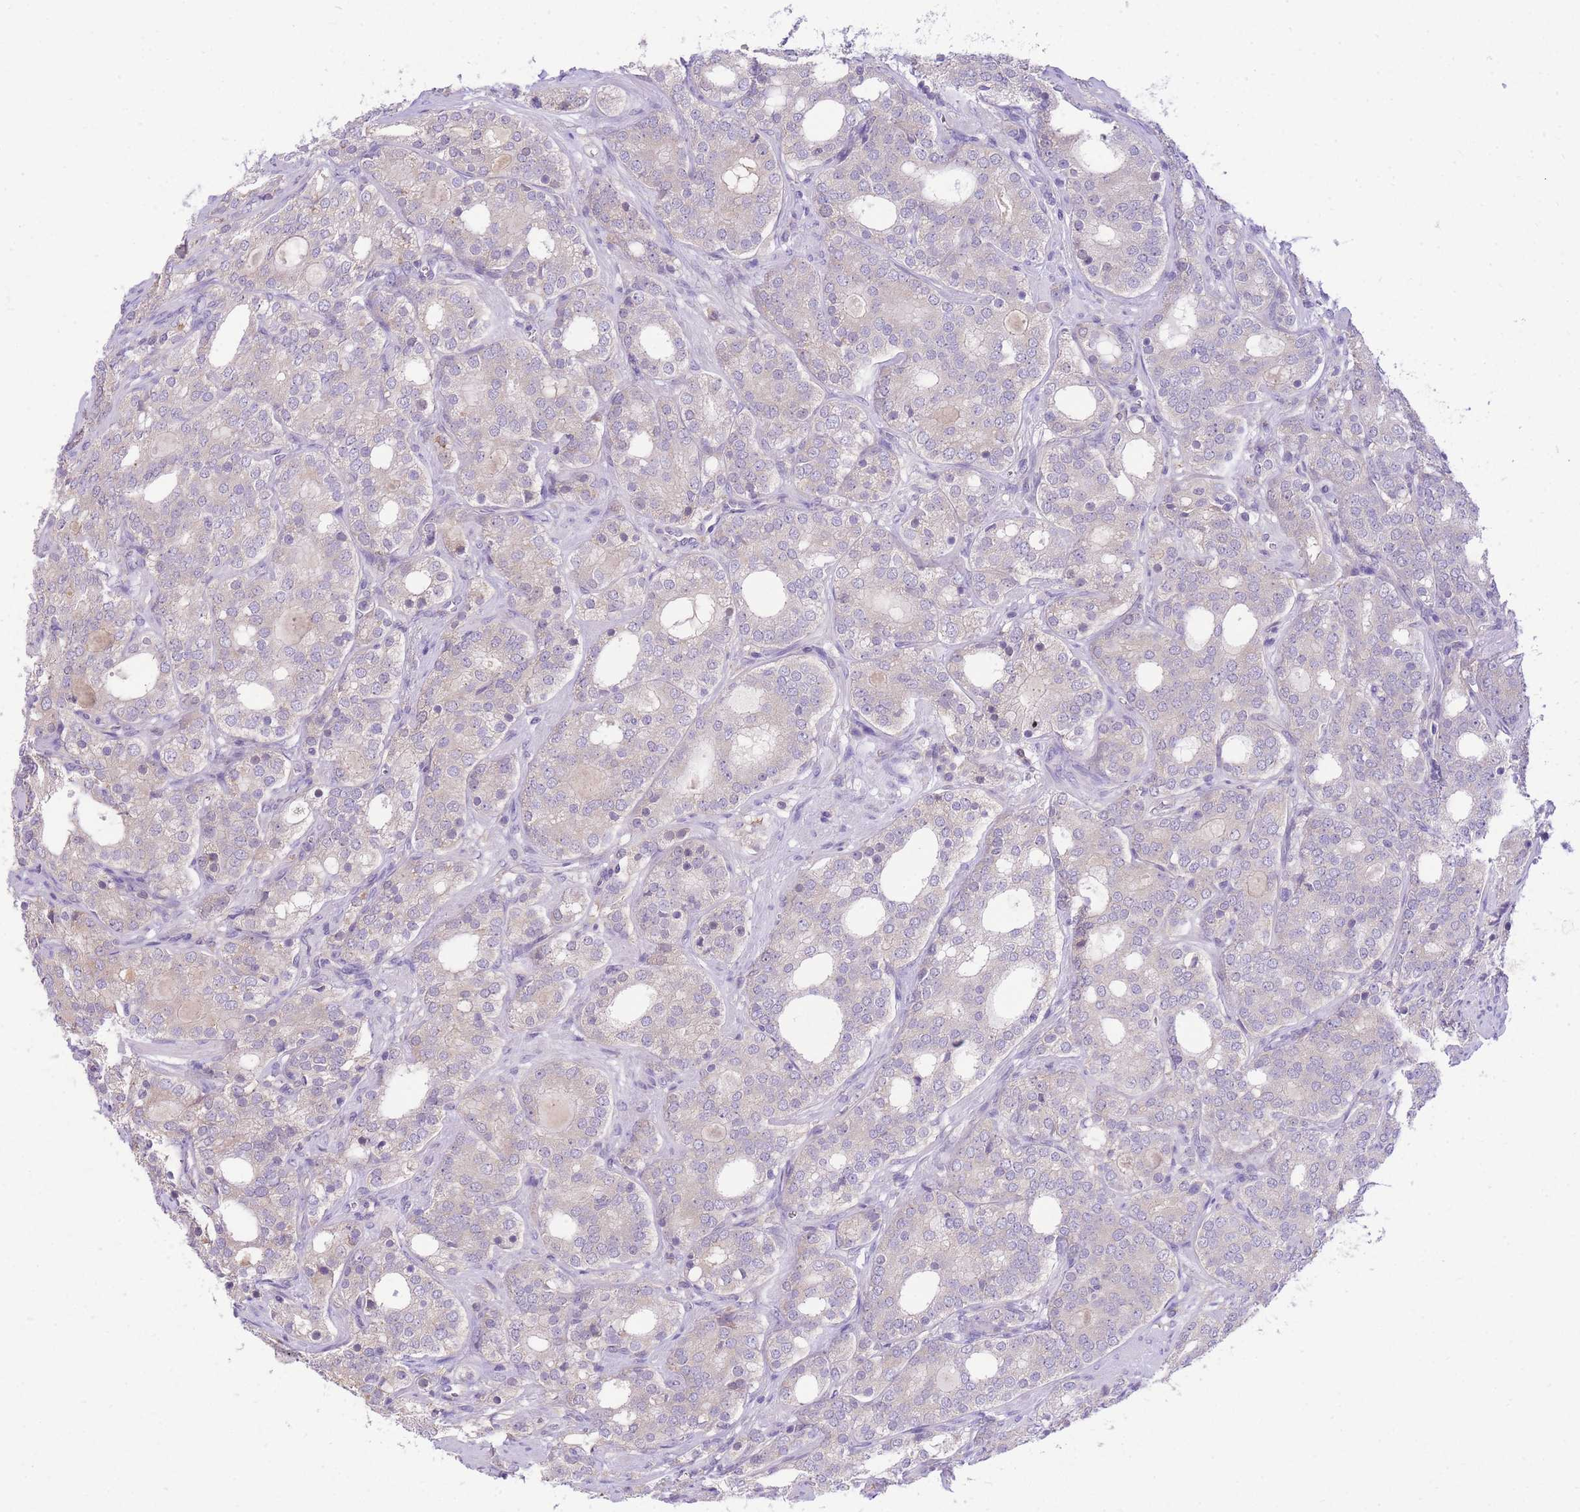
{"staining": {"intensity": "negative", "quantity": "none", "location": "none"}, "tissue": "prostate cancer", "cell_type": "Tumor cells", "image_type": "cancer", "snomed": [{"axis": "morphology", "description": "Adenocarcinoma, High grade"}, {"axis": "topography", "description": "Prostate"}], "caption": "Histopathology image shows no significant protein expression in tumor cells of prostate cancer (high-grade adenocarcinoma). The staining is performed using DAB (3,3'-diaminobenzidine) brown chromogen with nuclei counter-stained in using hematoxylin.", "gene": "LIPH", "patient": {"sex": "male", "age": 64}}